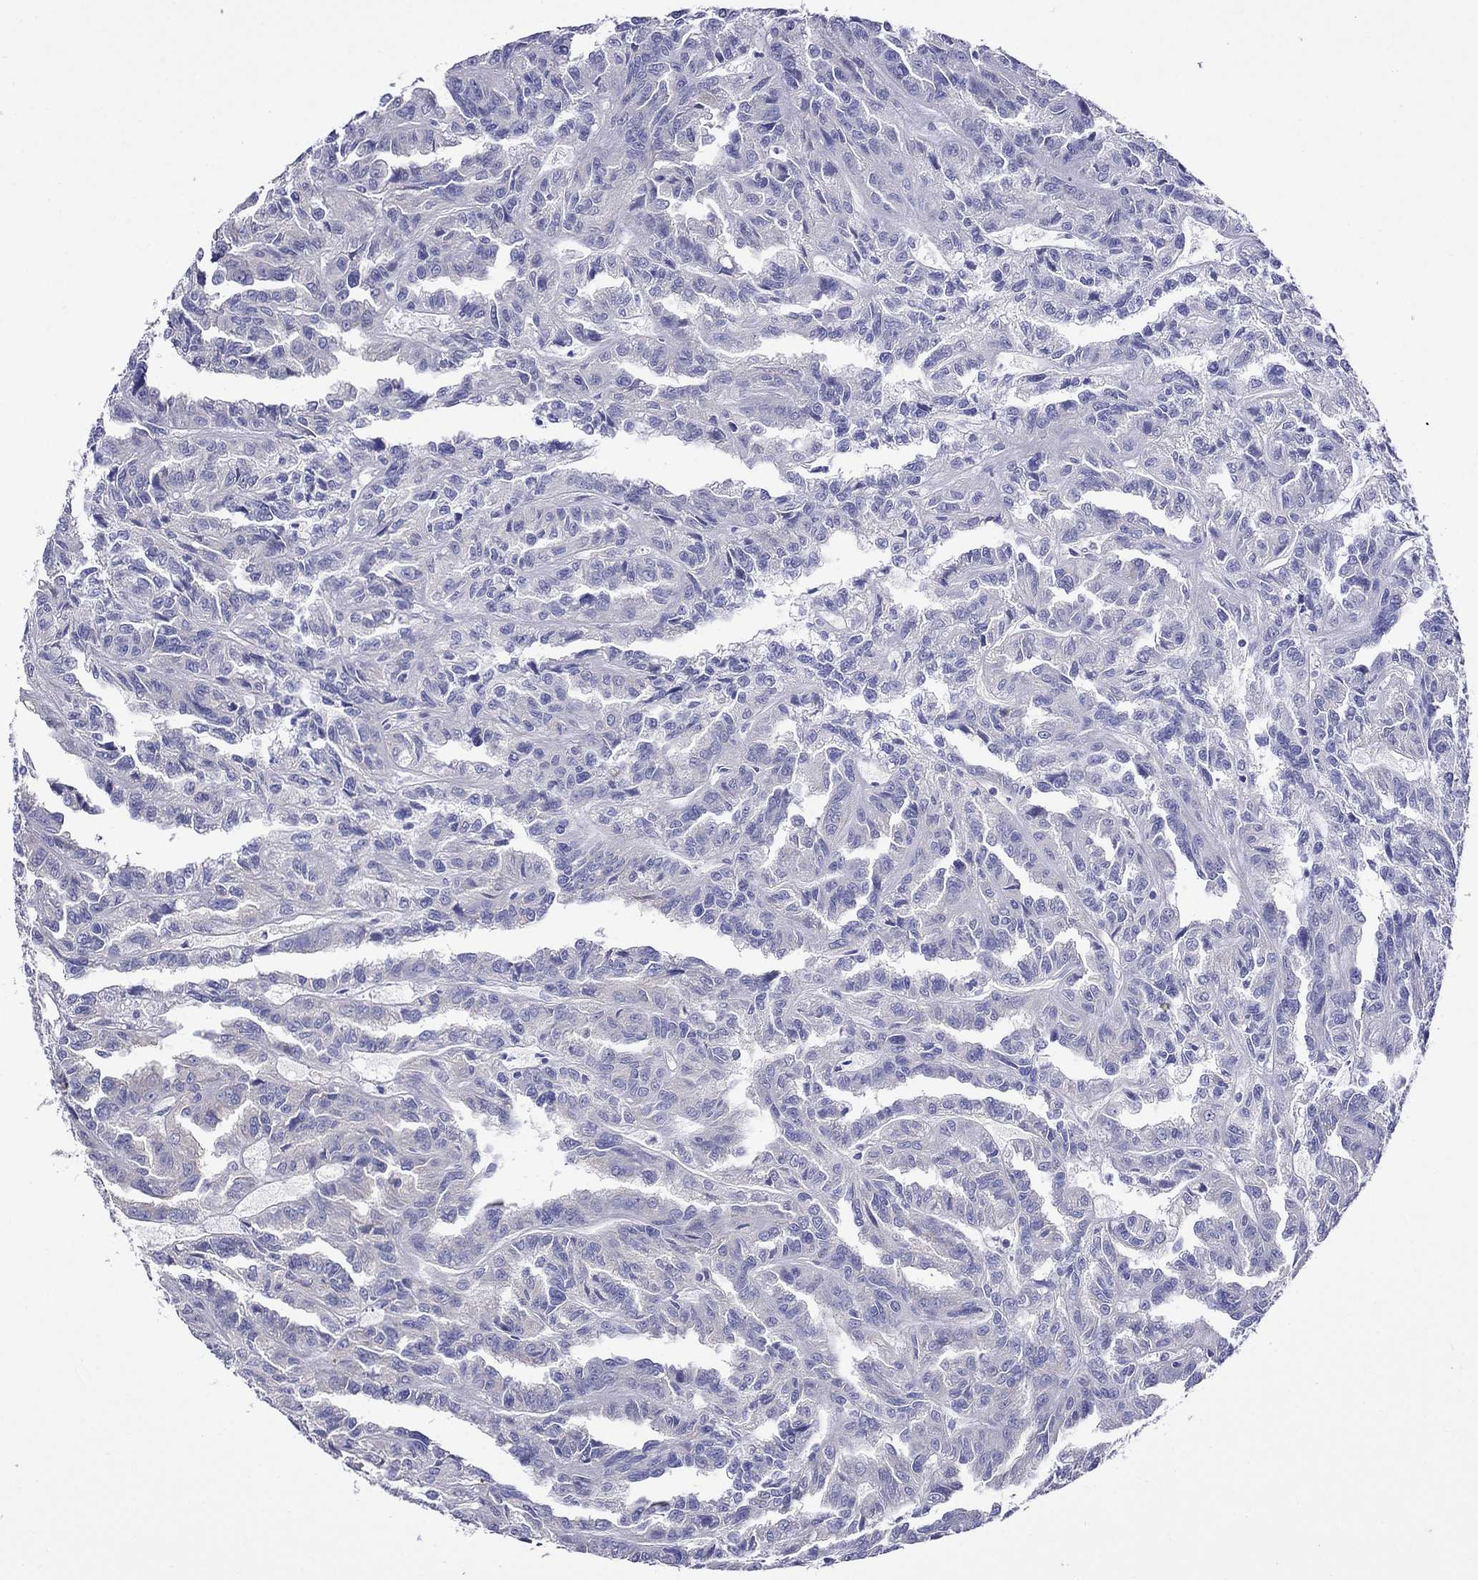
{"staining": {"intensity": "negative", "quantity": "none", "location": "none"}, "tissue": "renal cancer", "cell_type": "Tumor cells", "image_type": "cancer", "snomed": [{"axis": "morphology", "description": "Adenocarcinoma, NOS"}, {"axis": "topography", "description": "Kidney"}], "caption": "Immunohistochemical staining of human renal cancer (adenocarcinoma) exhibits no significant staining in tumor cells.", "gene": "SCG2", "patient": {"sex": "male", "age": 79}}